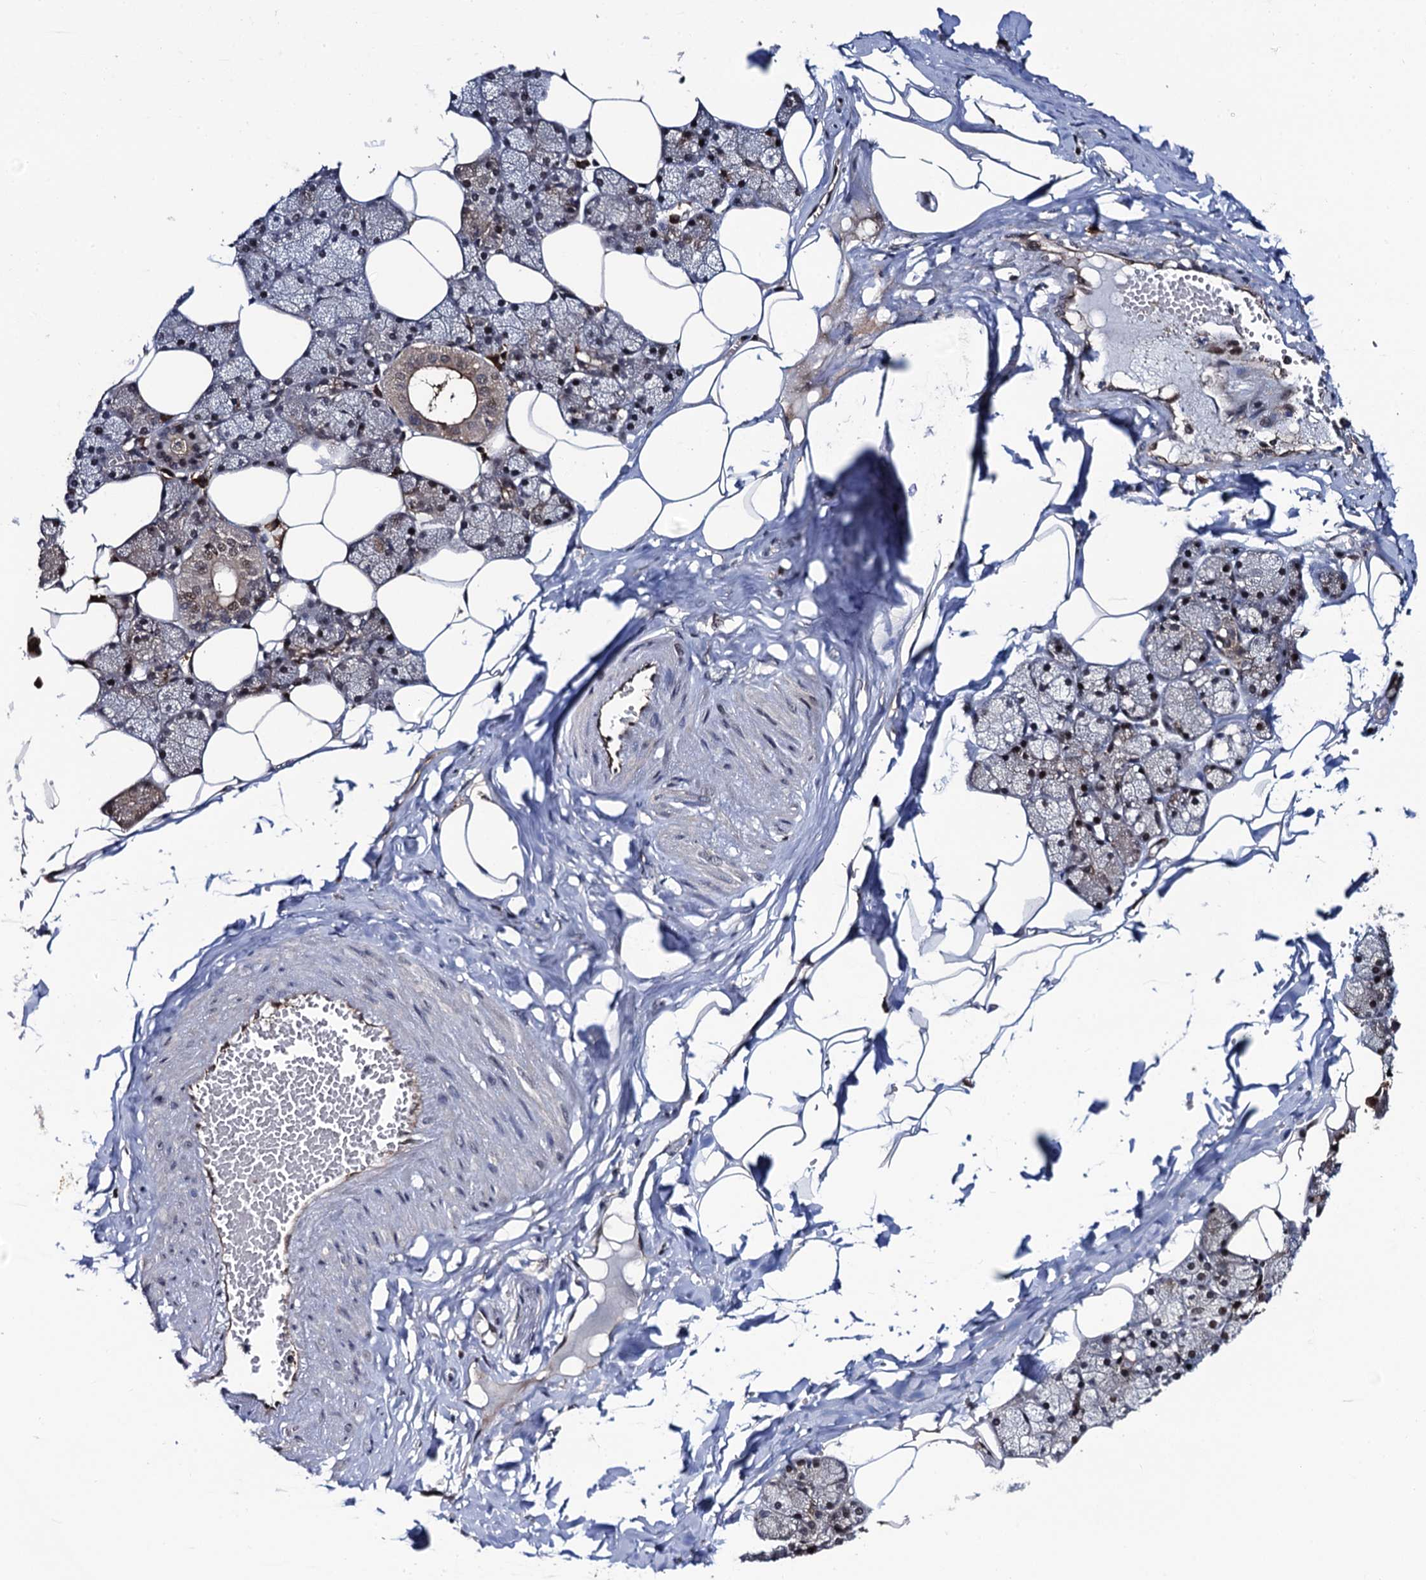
{"staining": {"intensity": "moderate", "quantity": "25%-75%", "location": "cytoplasmic/membranous,nuclear"}, "tissue": "salivary gland", "cell_type": "Glandular cells", "image_type": "normal", "snomed": [{"axis": "morphology", "description": "Normal tissue, NOS"}, {"axis": "topography", "description": "Salivary gland"}], "caption": "IHC (DAB) staining of unremarkable salivary gland reveals moderate cytoplasmic/membranous,nuclear protein staining in approximately 25%-75% of glandular cells. (DAB (3,3'-diaminobenzidine) = brown stain, brightfield microscopy at high magnification).", "gene": "CDC23", "patient": {"sex": "male", "age": 62}}